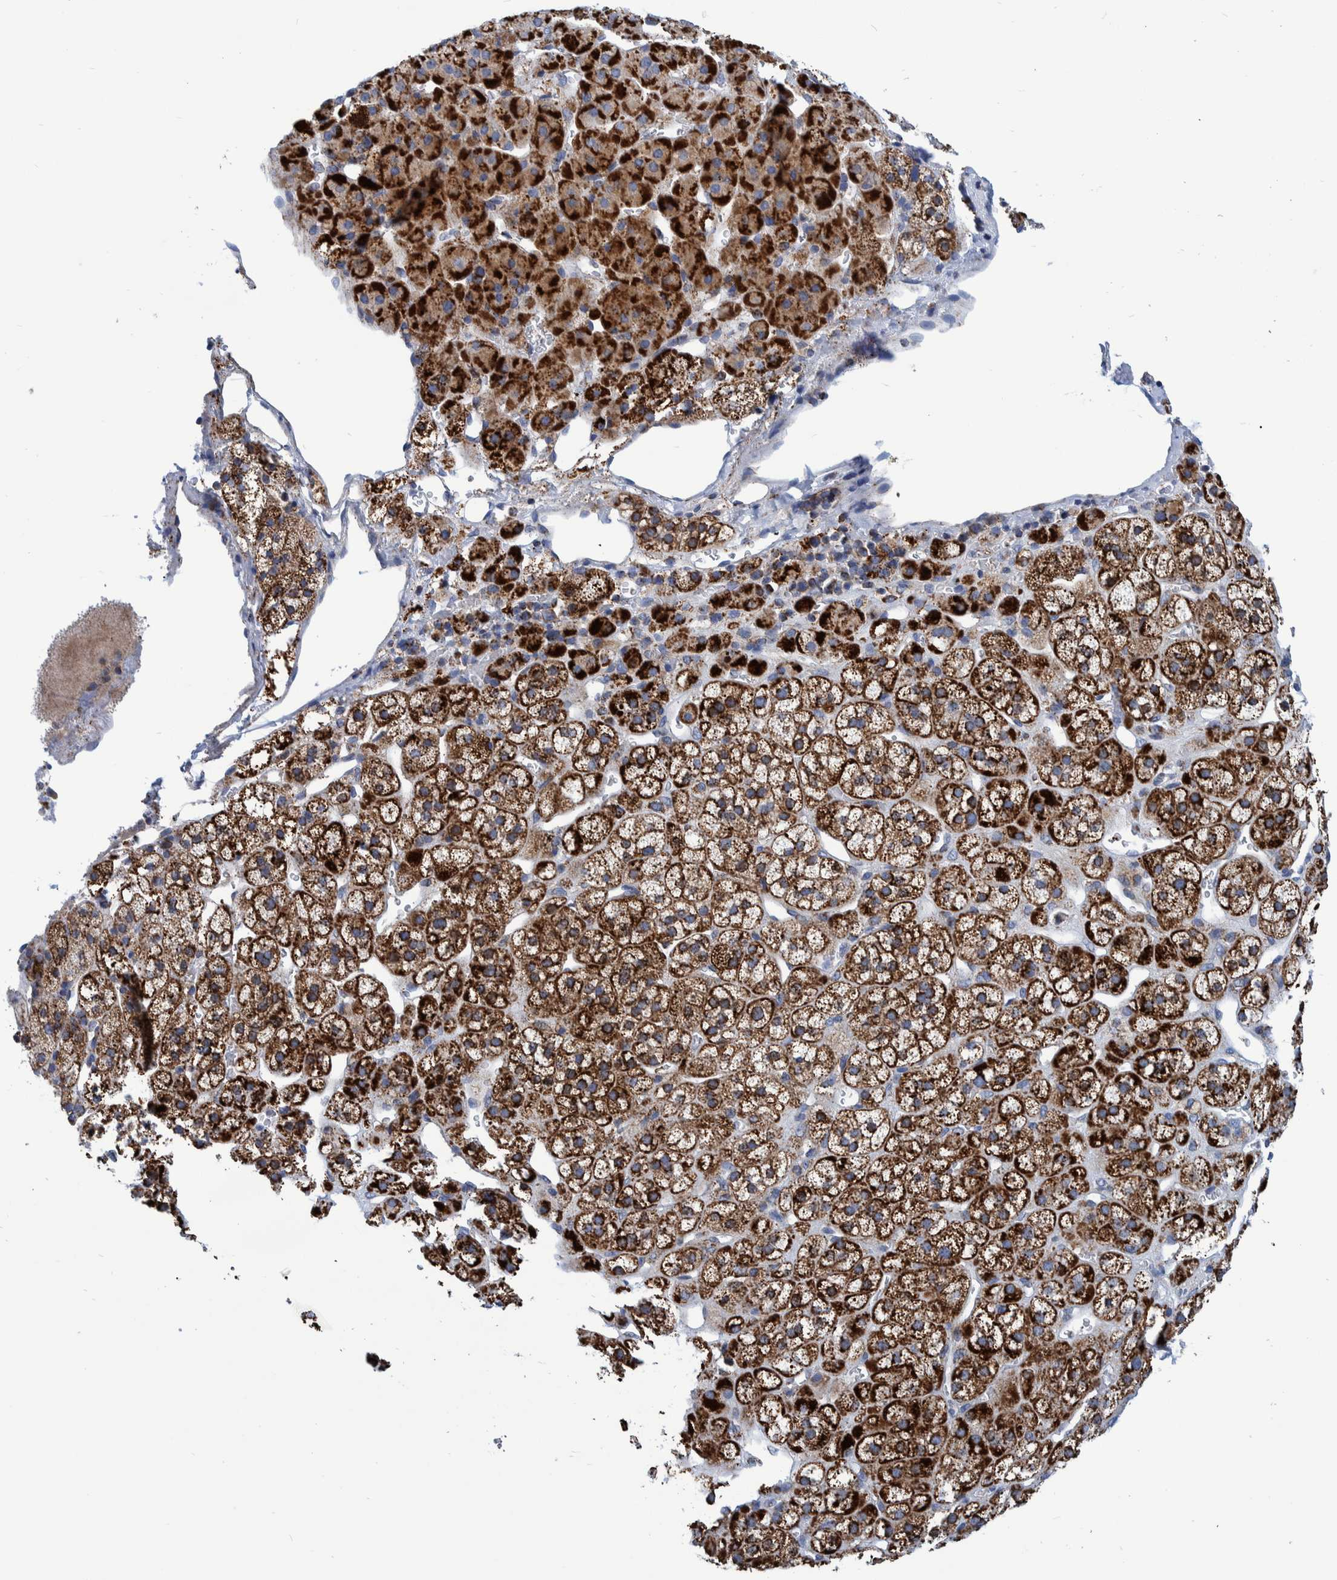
{"staining": {"intensity": "strong", "quantity": ">75%", "location": "cytoplasmic/membranous"}, "tissue": "adrenal gland", "cell_type": "Glandular cells", "image_type": "normal", "snomed": [{"axis": "morphology", "description": "Normal tissue, NOS"}, {"axis": "topography", "description": "Adrenal gland"}], "caption": "Glandular cells exhibit high levels of strong cytoplasmic/membranous expression in about >75% of cells in benign adrenal gland.", "gene": "BZW2", "patient": {"sex": "male", "age": 56}}